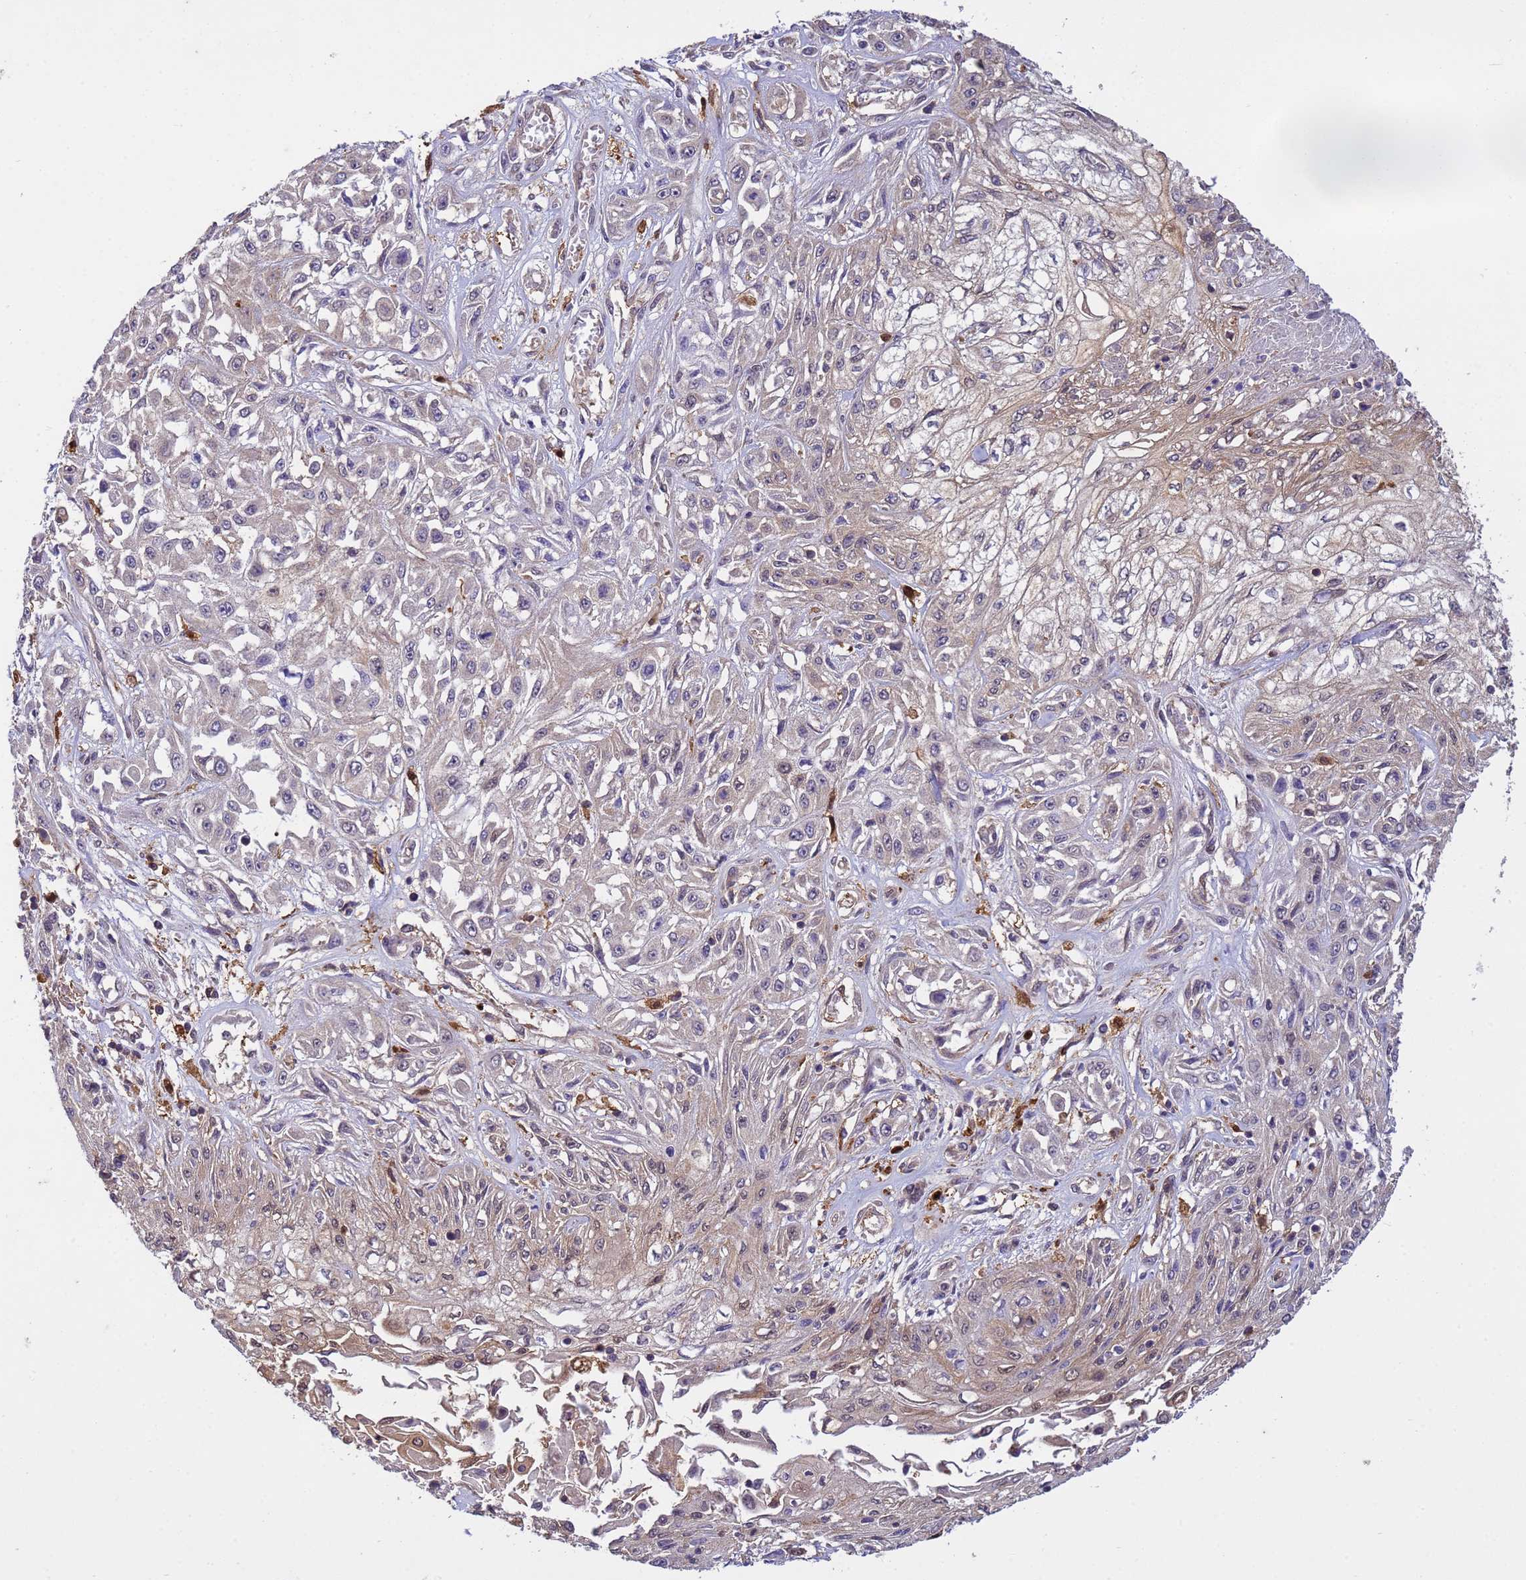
{"staining": {"intensity": "weak", "quantity": "<25%", "location": "cytoplasmic/membranous"}, "tissue": "skin cancer", "cell_type": "Tumor cells", "image_type": "cancer", "snomed": [{"axis": "morphology", "description": "Squamous cell carcinoma, NOS"}, {"axis": "morphology", "description": "Squamous cell carcinoma, metastatic, NOS"}, {"axis": "topography", "description": "Skin"}, {"axis": "topography", "description": "Lymph node"}], "caption": "This histopathology image is of skin cancer stained with IHC to label a protein in brown with the nuclei are counter-stained blue. There is no positivity in tumor cells. (Stains: DAB immunohistochemistry with hematoxylin counter stain, Microscopy: brightfield microscopy at high magnification).", "gene": "NPEPPS", "patient": {"sex": "male", "age": 75}}